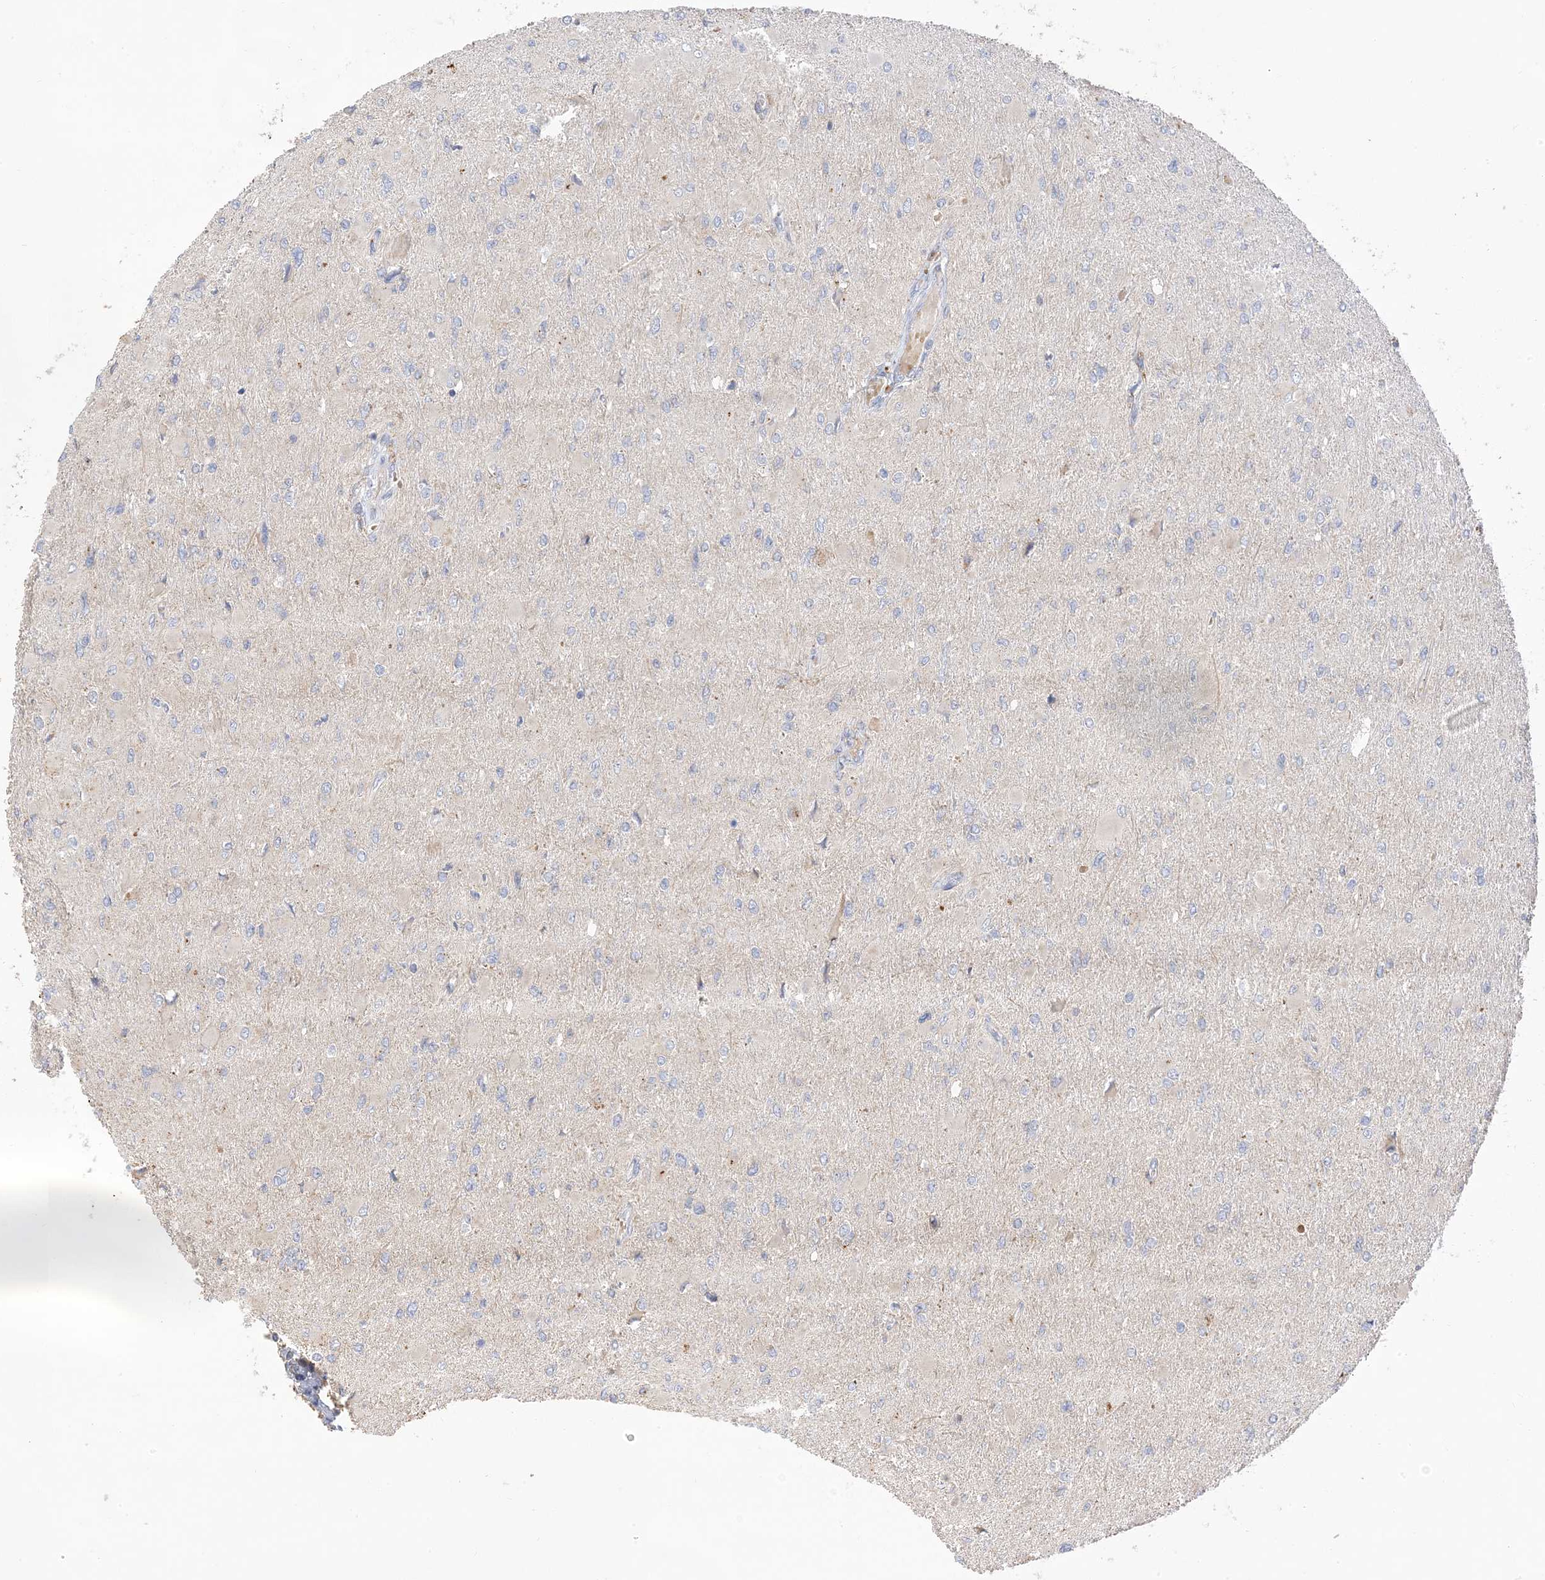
{"staining": {"intensity": "negative", "quantity": "none", "location": "none"}, "tissue": "glioma", "cell_type": "Tumor cells", "image_type": "cancer", "snomed": [{"axis": "morphology", "description": "Glioma, malignant, High grade"}, {"axis": "topography", "description": "Cerebral cortex"}], "caption": "There is no significant positivity in tumor cells of glioma.", "gene": "DPP9", "patient": {"sex": "female", "age": 36}}